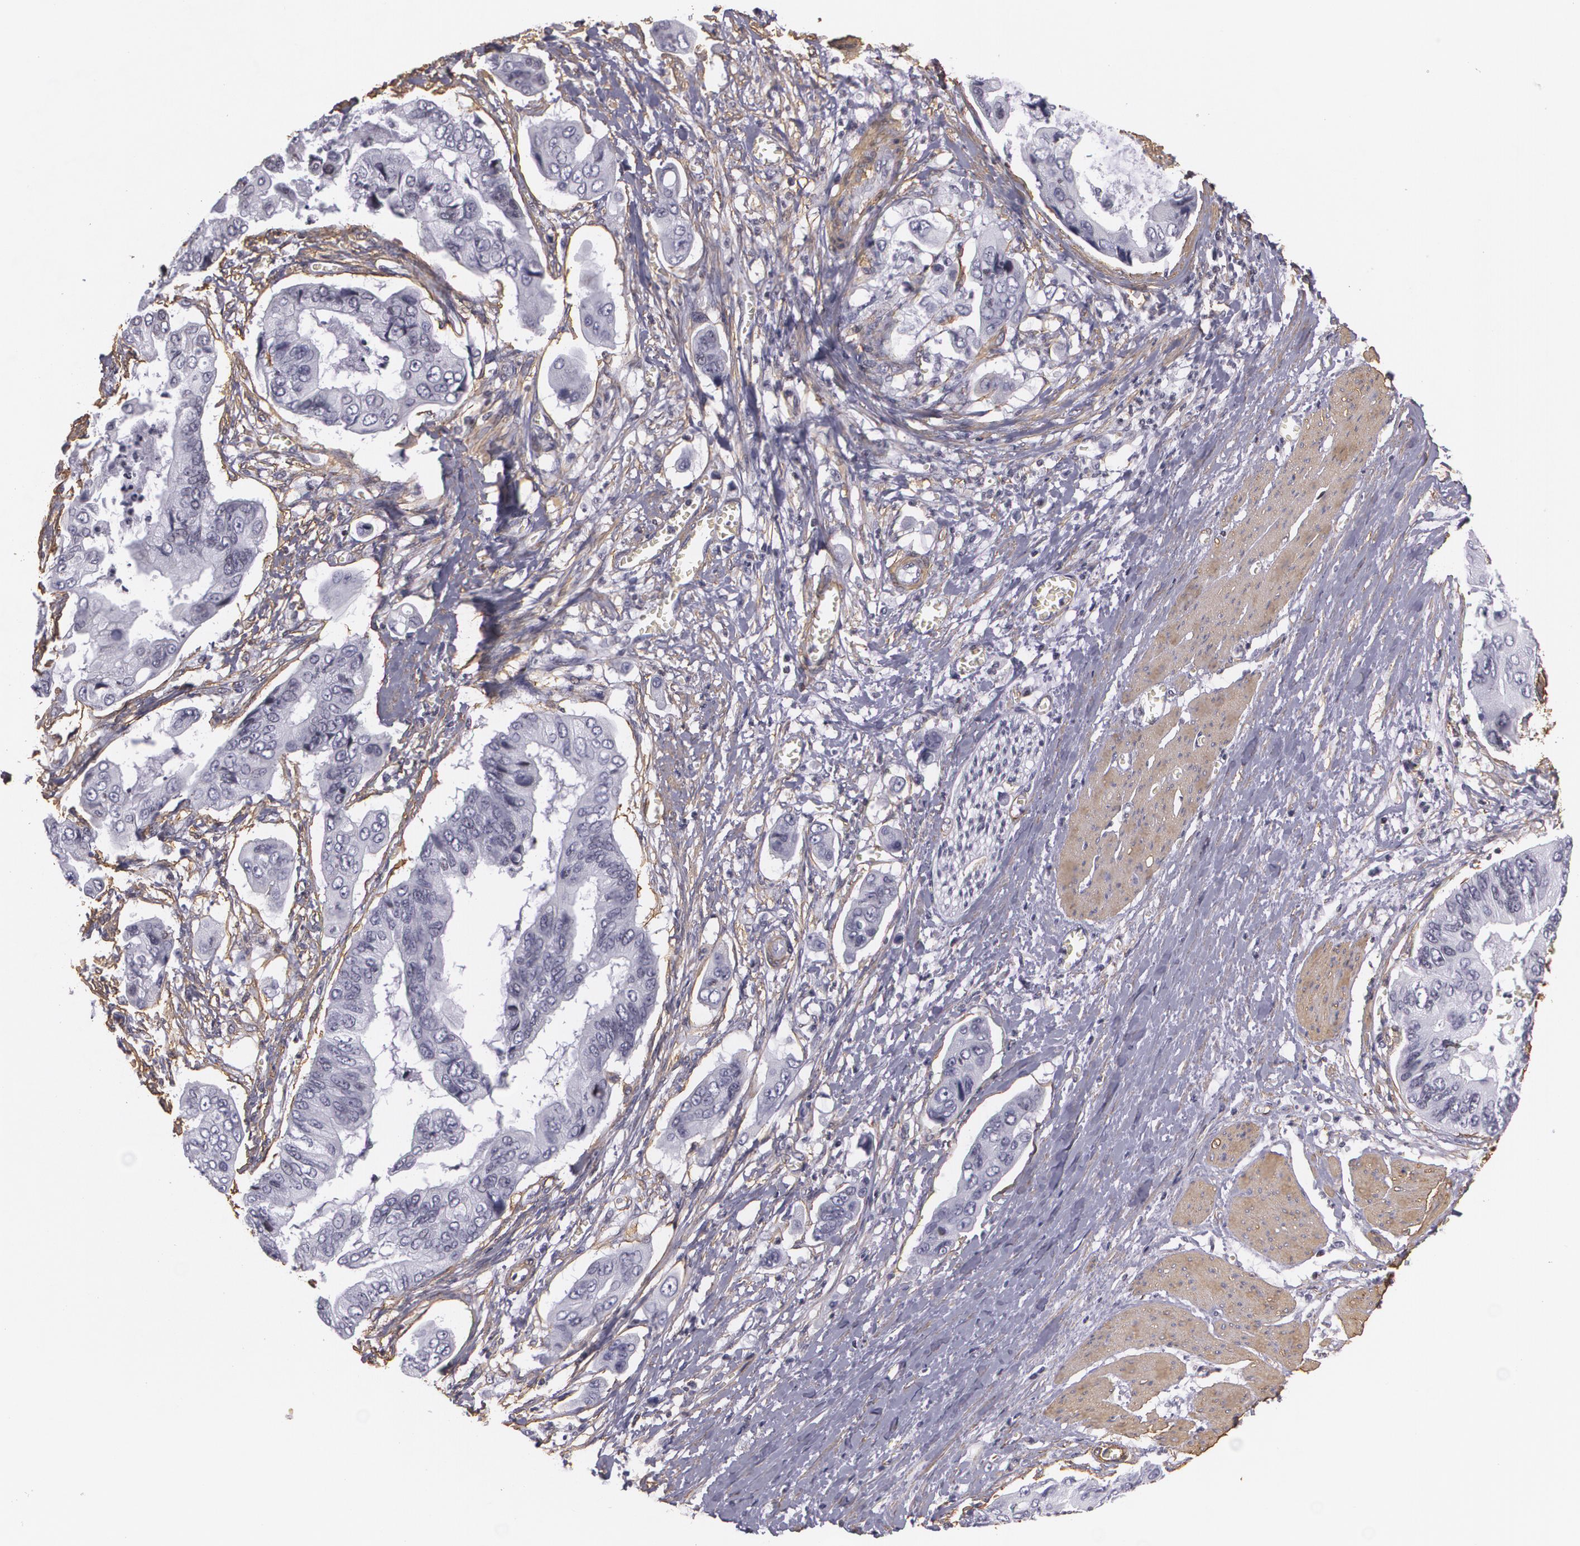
{"staining": {"intensity": "negative", "quantity": "none", "location": "none"}, "tissue": "stomach cancer", "cell_type": "Tumor cells", "image_type": "cancer", "snomed": [{"axis": "morphology", "description": "Adenocarcinoma, NOS"}, {"axis": "topography", "description": "Stomach, upper"}], "caption": "This is an immunohistochemistry micrograph of human stomach cancer (adenocarcinoma). There is no staining in tumor cells.", "gene": "VAMP1", "patient": {"sex": "male", "age": 80}}